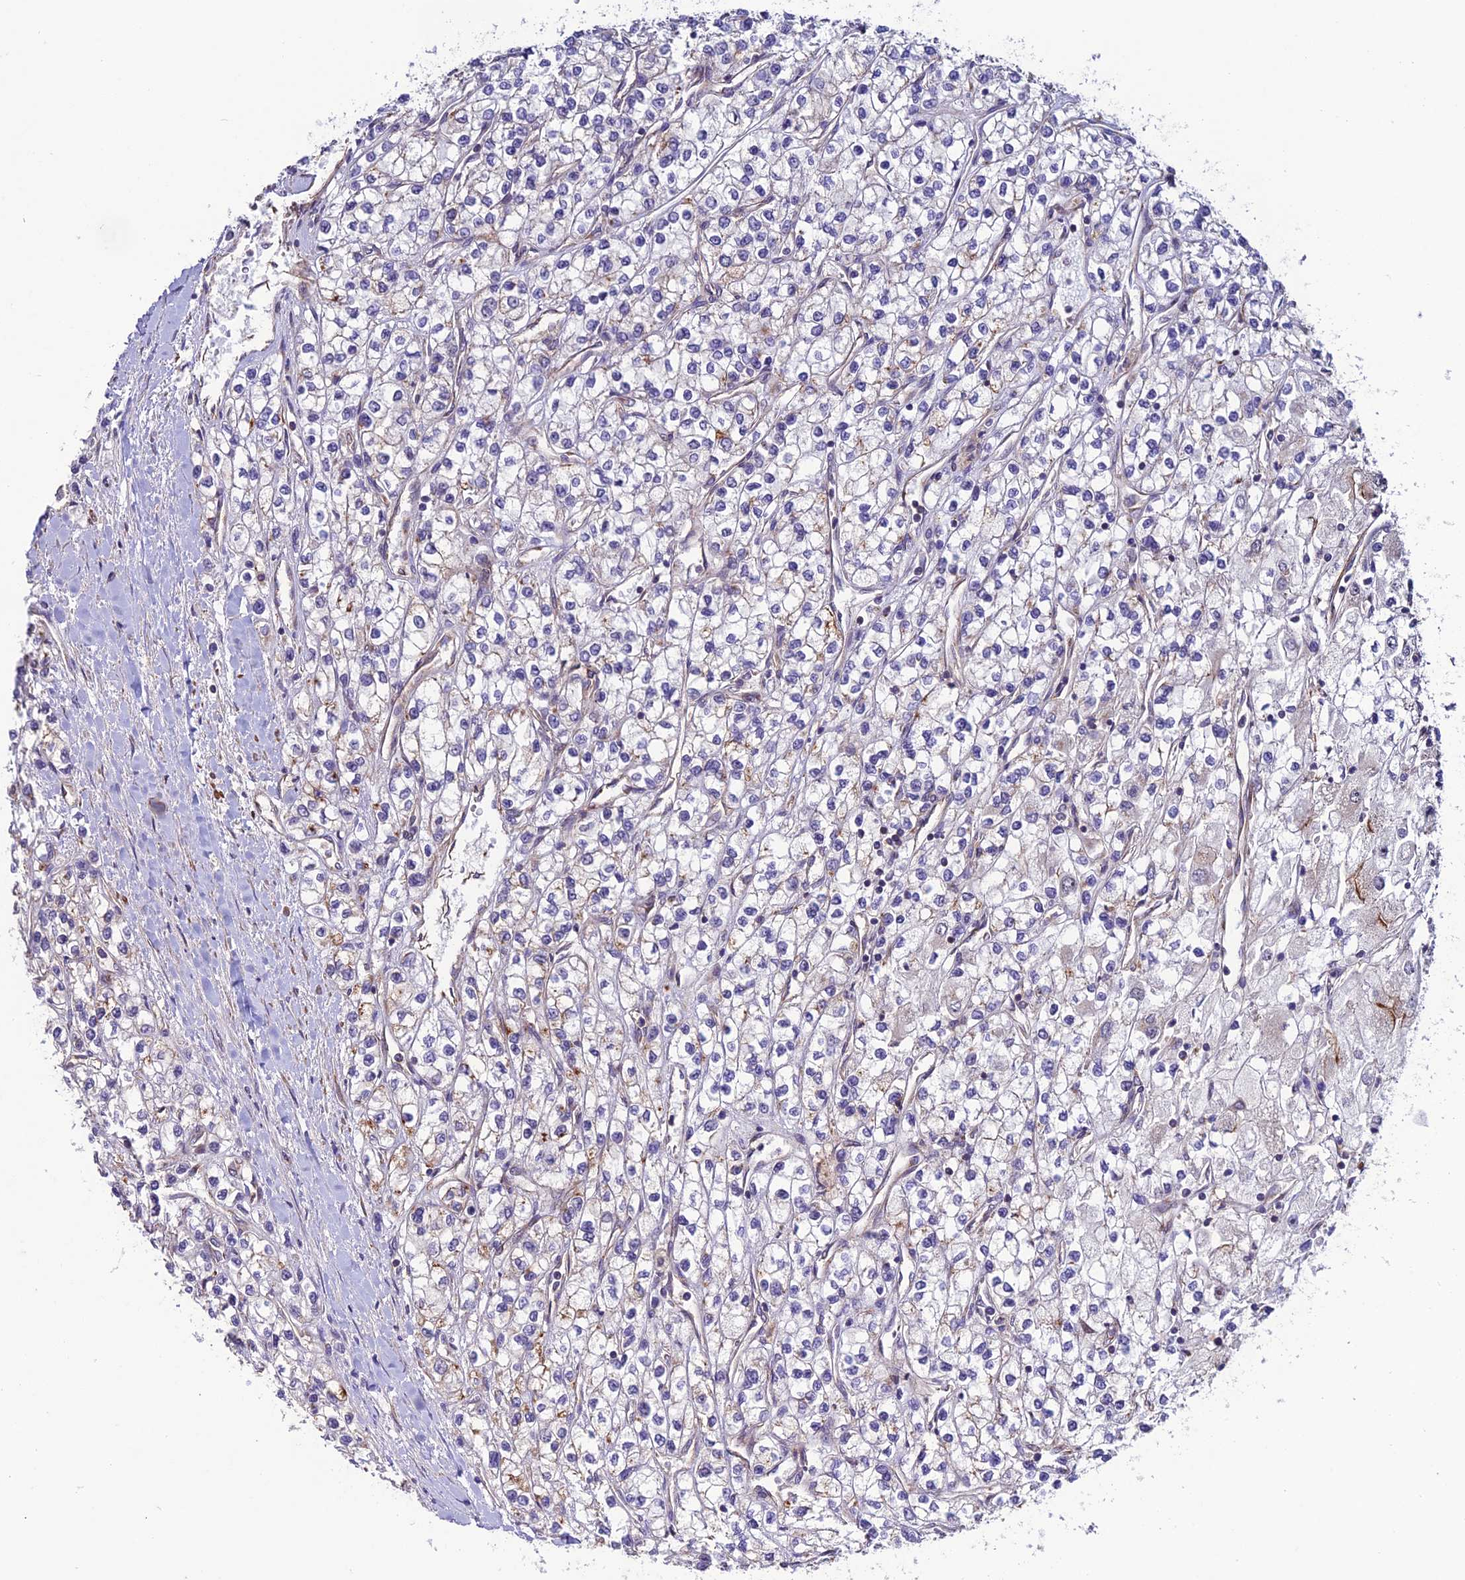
{"staining": {"intensity": "negative", "quantity": "none", "location": "none"}, "tissue": "renal cancer", "cell_type": "Tumor cells", "image_type": "cancer", "snomed": [{"axis": "morphology", "description": "Adenocarcinoma, NOS"}, {"axis": "topography", "description": "Kidney"}], "caption": "This is an immunohistochemistry (IHC) photomicrograph of human renal cancer. There is no staining in tumor cells.", "gene": "TNIP3", "patient": {"sex": "male", "age": 80}}